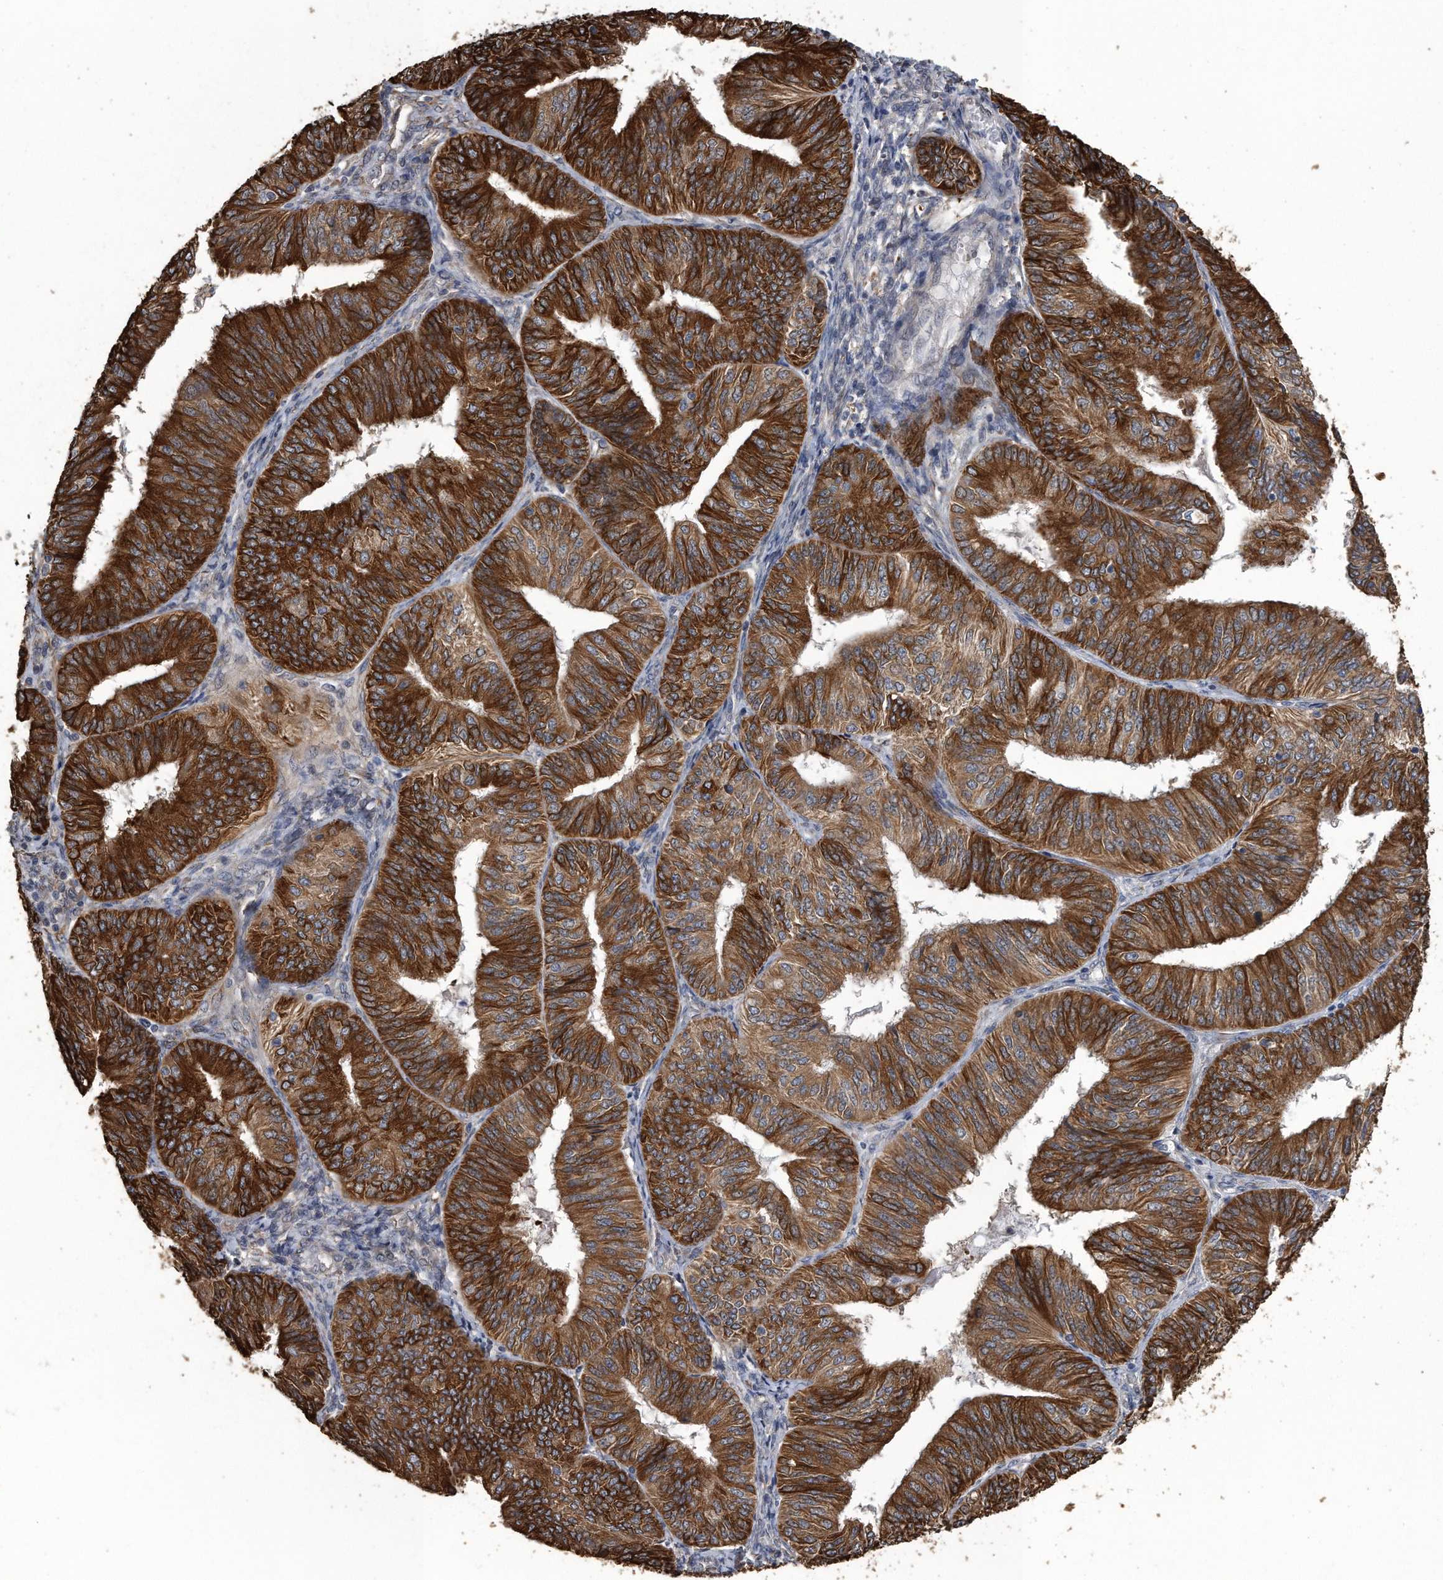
{"staining": {"intensity": "strong", "quantity": ">75%", "location": "cytoplasmic/membranous"}, "tissue": "endometrial cancer", "cell_type": "Tumor cells", "image_type": "cancer", "snomed": [{"axis": "morphology", "description": "Adenocarcinoma, NOS"}, {"axis": "topography", "description": "Endometrium"}], "caption": "Endometrial cancer (adenocarcinoma) stained for a protein reveals strong cytoplasmic/membranous positivity in tumor cells.", "gene": "PCLO", "patient": {"sex": "female", "age": 58}}